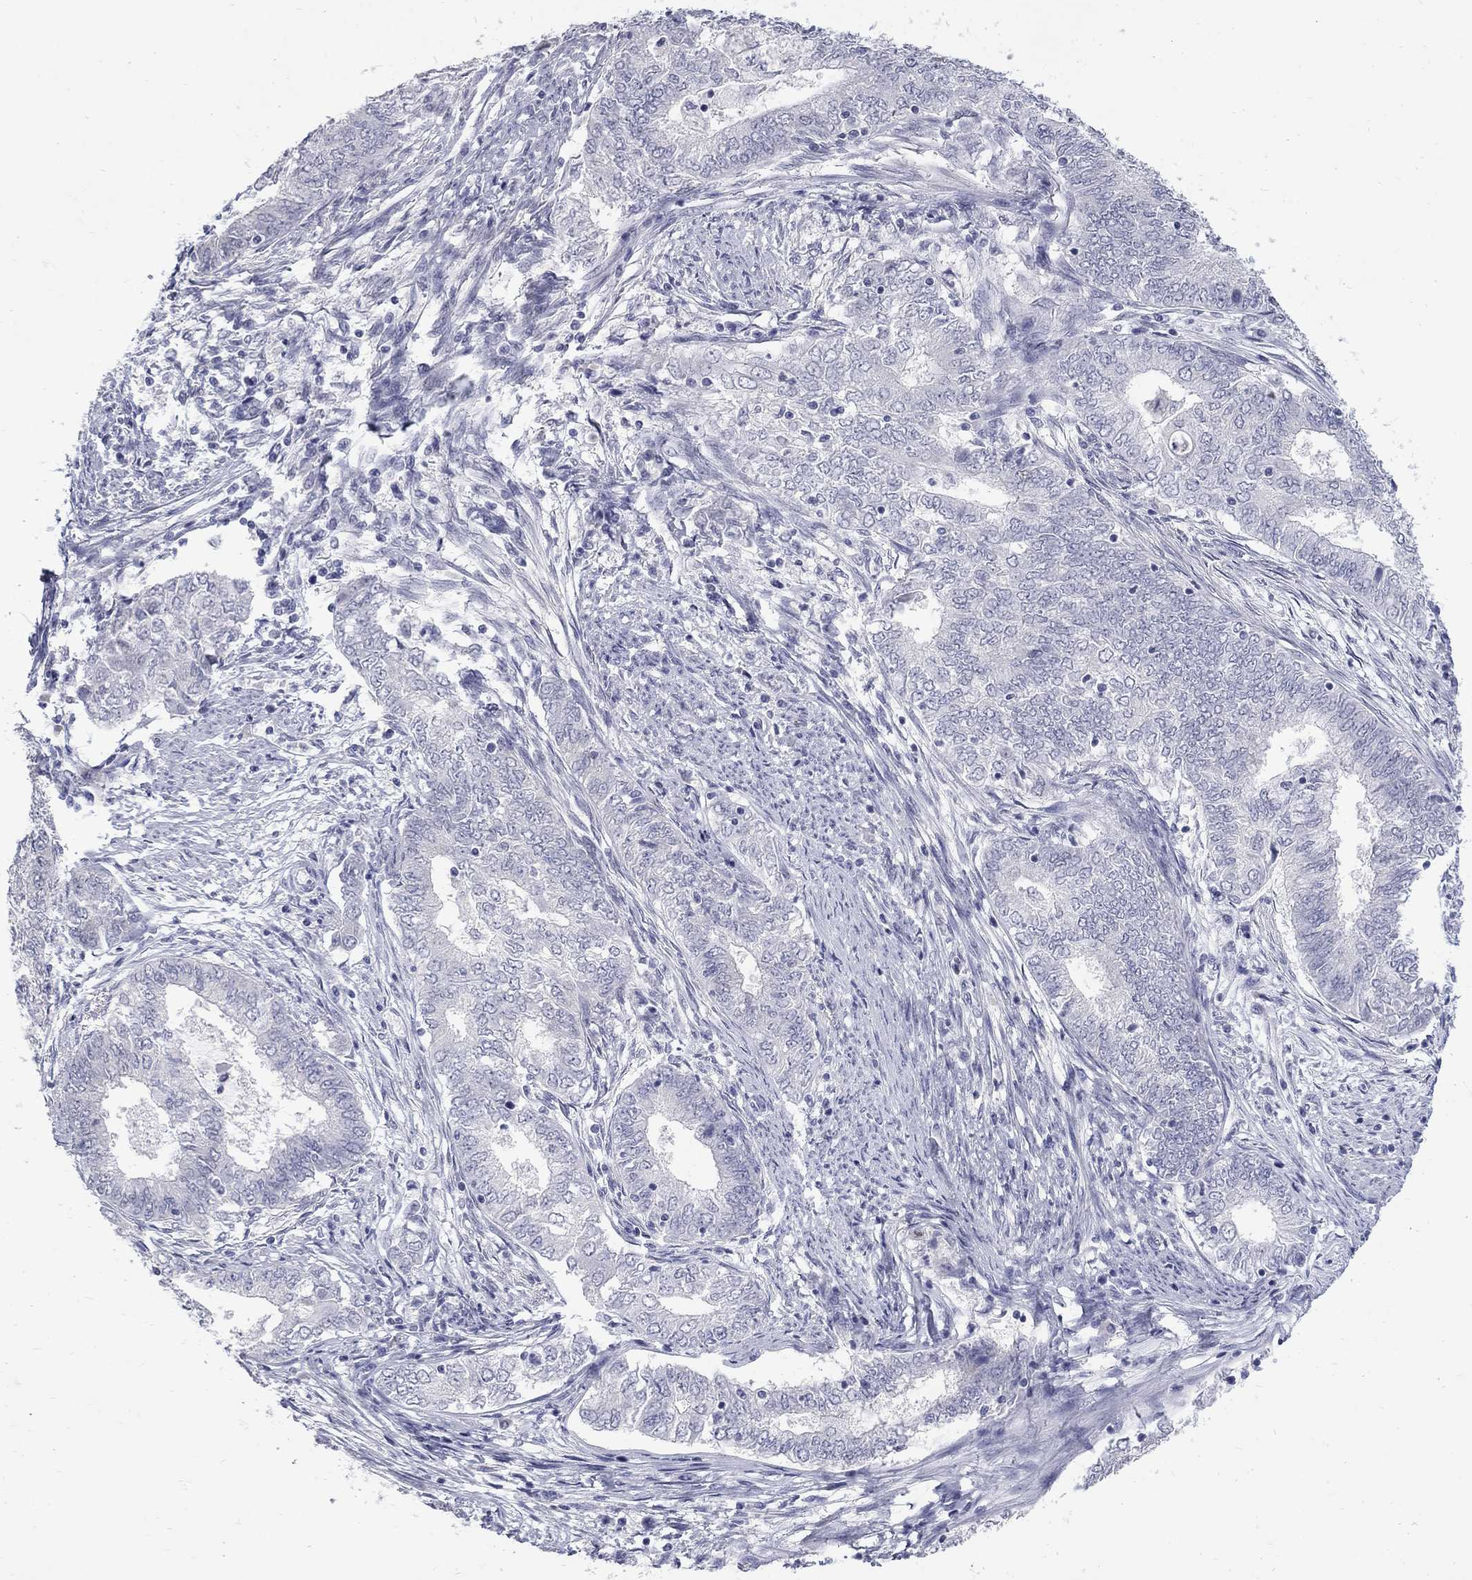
{"staining": {"intensity": "negative", "quantity": "none", "location": "none"}, "tissue": "endometrial cancer", "cell_type": "Tumor cells", "image_type": "cancer", "snomed": [{"axis": "morphology", "description": "Adenocarcinoma, NOS"}, {"axis": "topography", "description": "Endometrium"}], "caption": "DAB (3,3'-diaminobenzidine) immunohistochemical staining of human endometrial adenocarcinoma demonstrates no significant staining in tumor cells.", "gene": "CTNND2", "patient": {"sex": "female", "age": 62}}